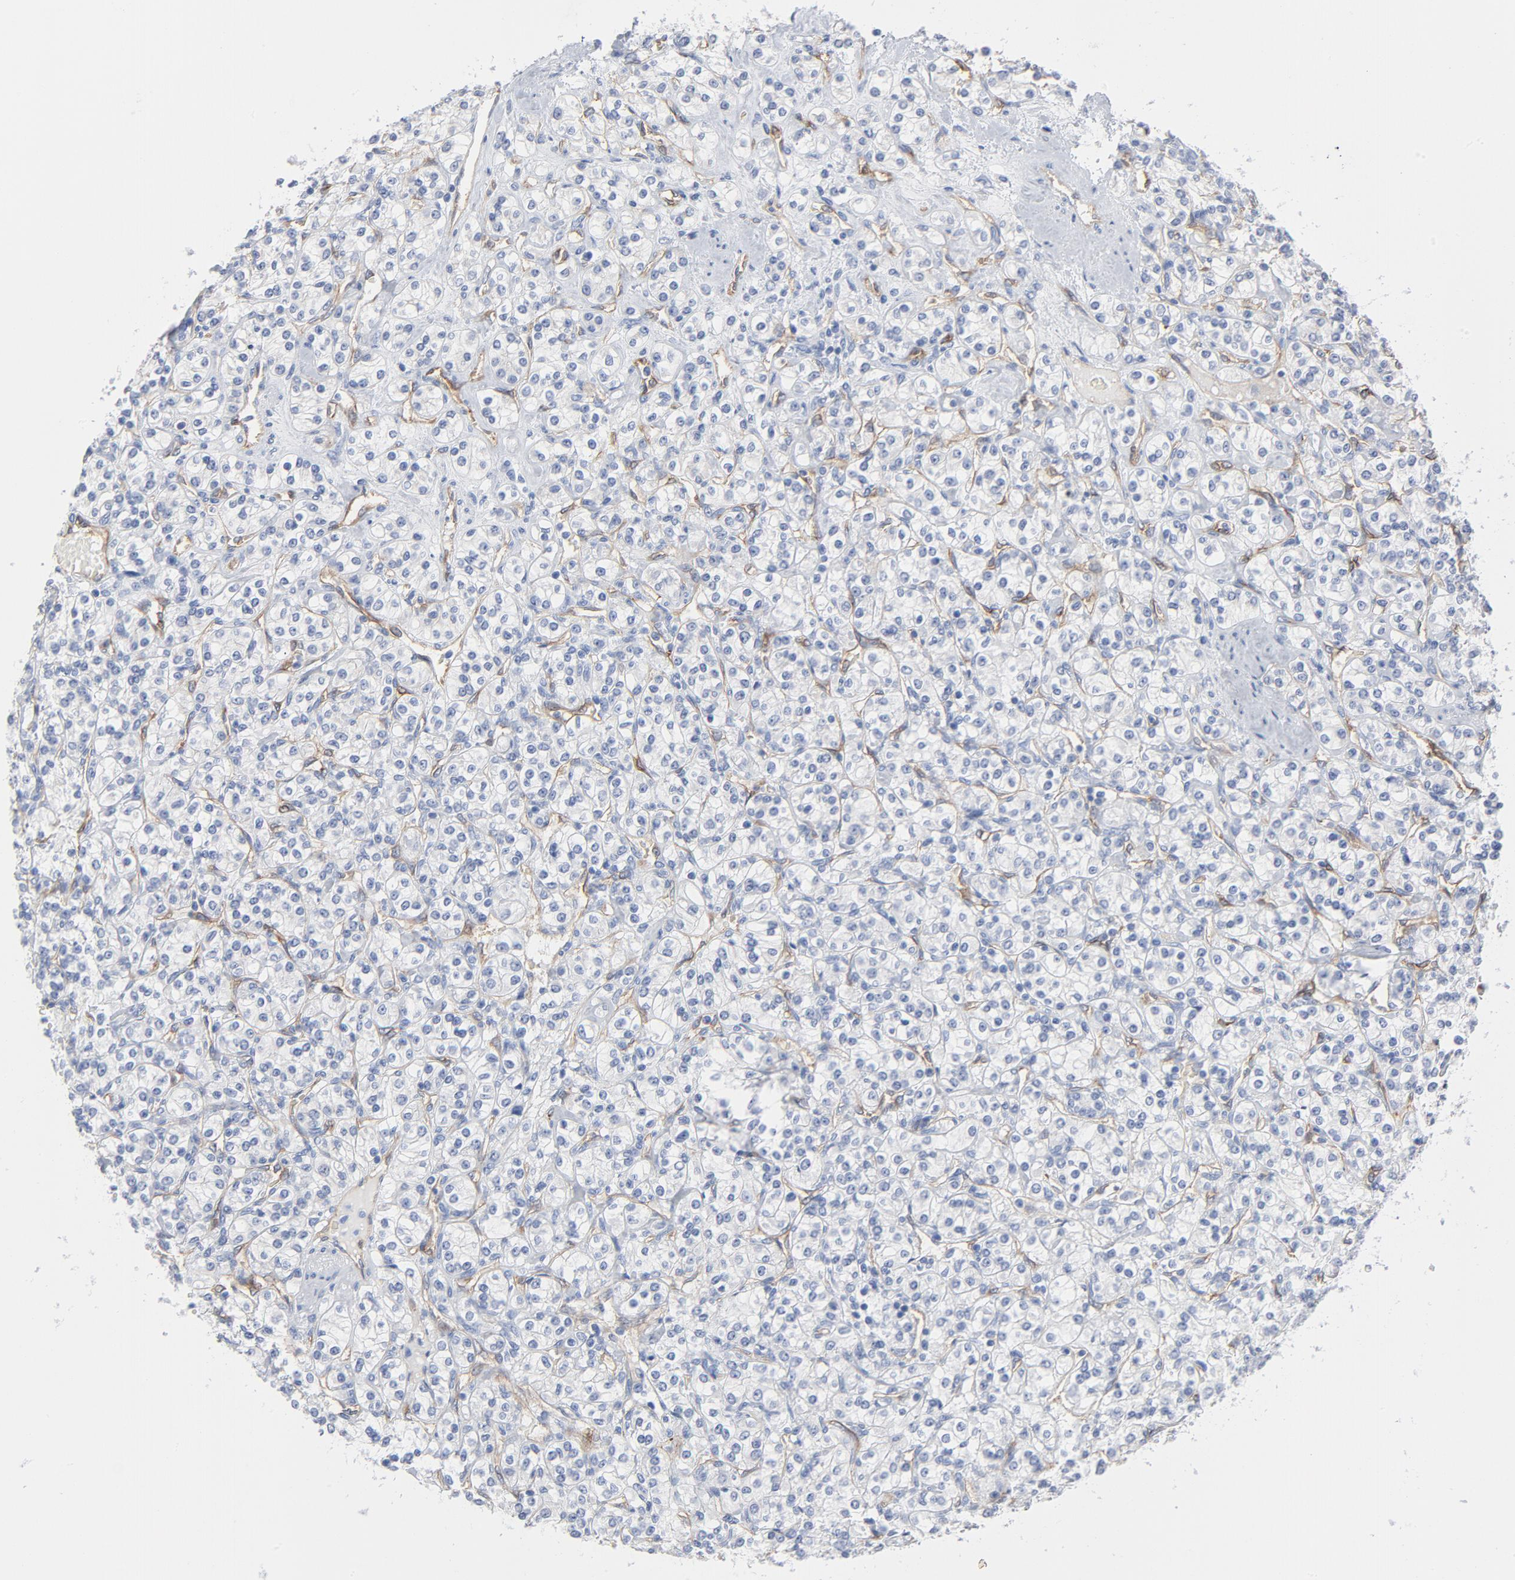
{"staining": {"intensity": "negative", "quantity": "none", "location": "none"}, "tissue": "renal cancer", "cell_type": "Tumor cells", "image_type": "cancer", "snomed": [{"axis": "morphology", "description": "Adenocarcinoma, NOS"}, {"axis": "topography", "description": "Kidney"}], "caption": "A high-resolution micrograph shows immunohistochemistry staining of renal adenocarcinoma, which exhibits no significant expression in tumor cells.", "gene": "SHANK3", "patient": {"sex": "male", "age": 77}}